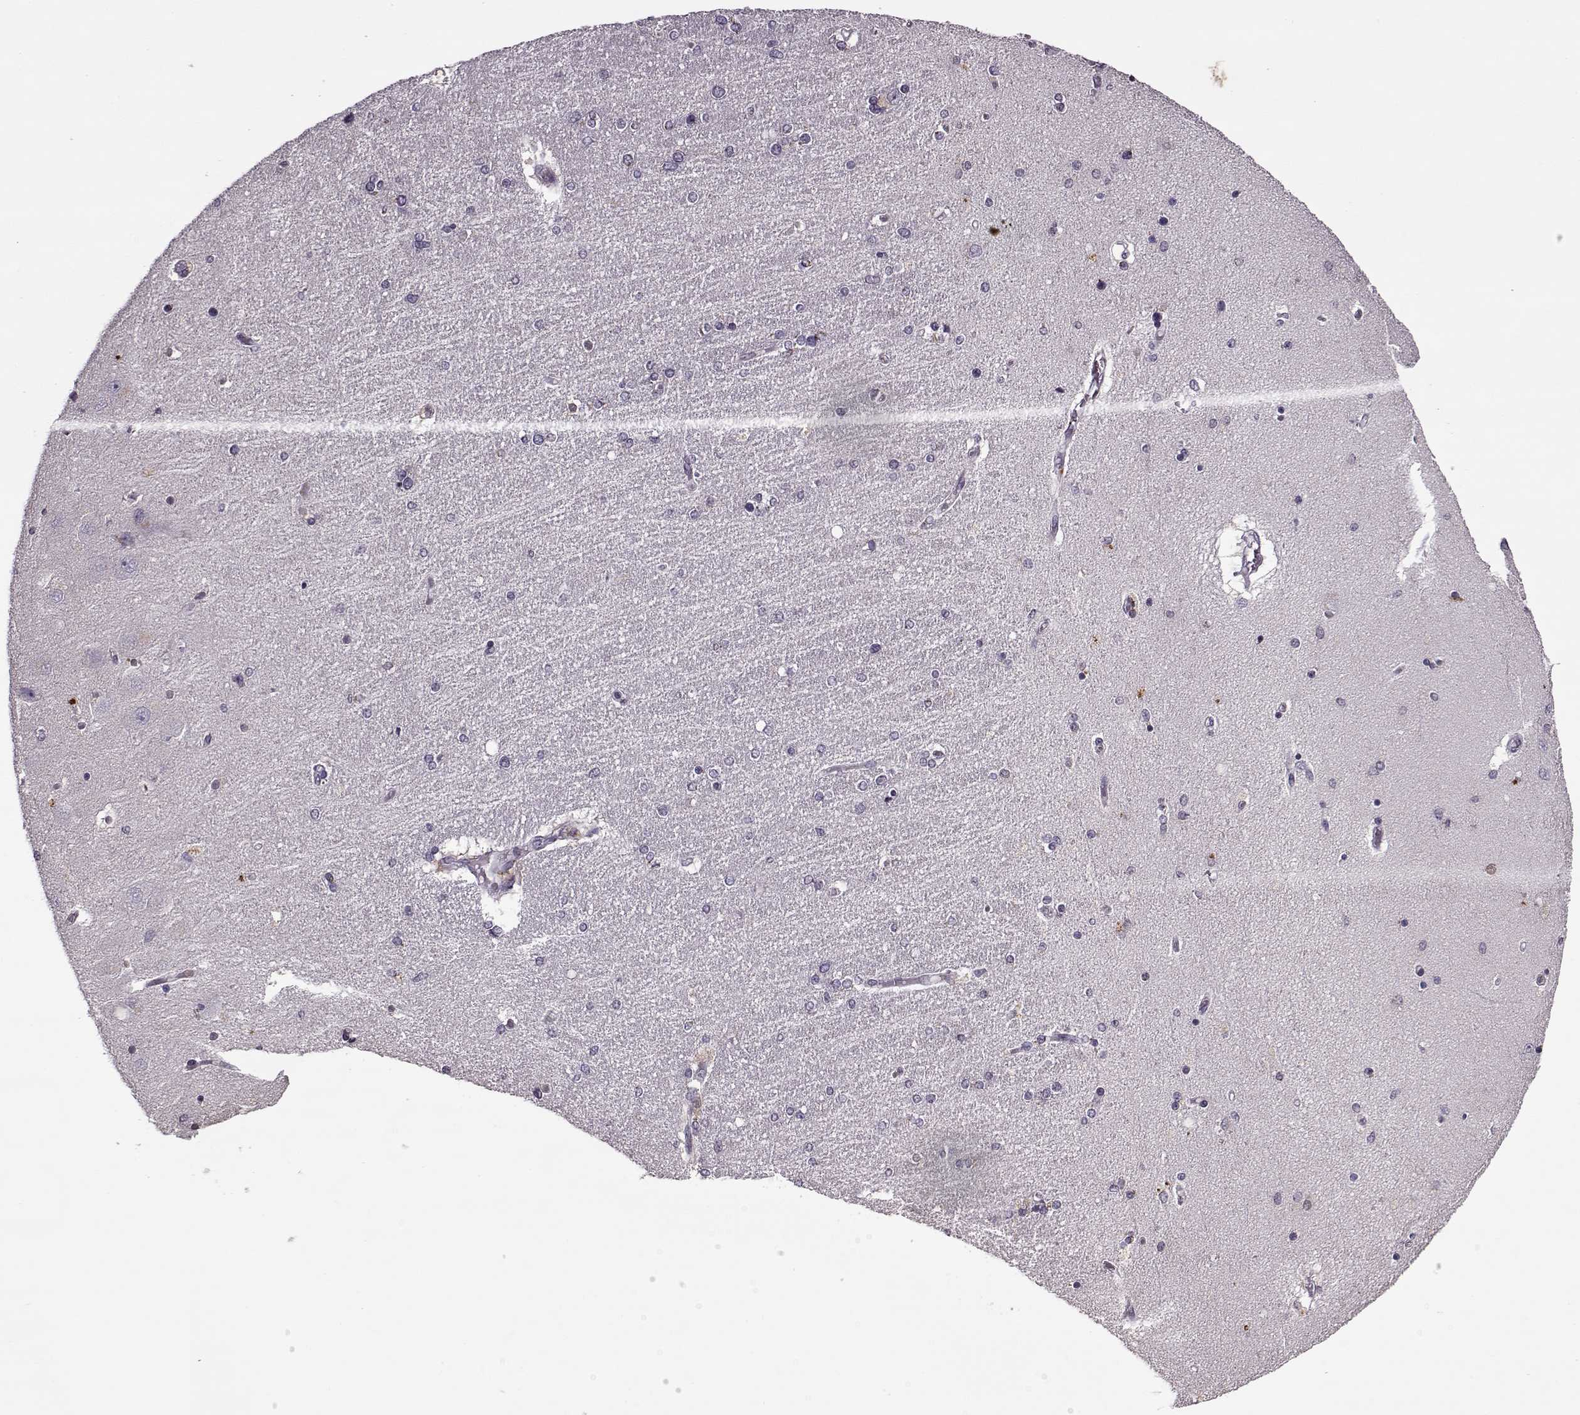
{"staining": {"intensity": "negative", "quantity": "none", "location": "none"}, "tissue": "hippocampus", "cell_type": "Glial cells", "image_type": "normal", "snomed": [{"axis": "morphology", "description": "Normal tissue, NOS"}, {"axis": "topography", "description": "Hippocampus"}], "caption": "High magnification brightfield microscopy of unremarkable hippocampus stained with DAB (3,3'-diaminobenzidine) (brown) and counterstained with hematoxylin (blue): glial cells show no significant staining. (Stains: DAB (3,3'-diaminobenzidine) immunohistochemistry with hematoxylin counter stain, Microscopy: brightfield microscopy at high magnification).", "gene": "ACOT11", "patient": {"sex": "female", "age": 54}}